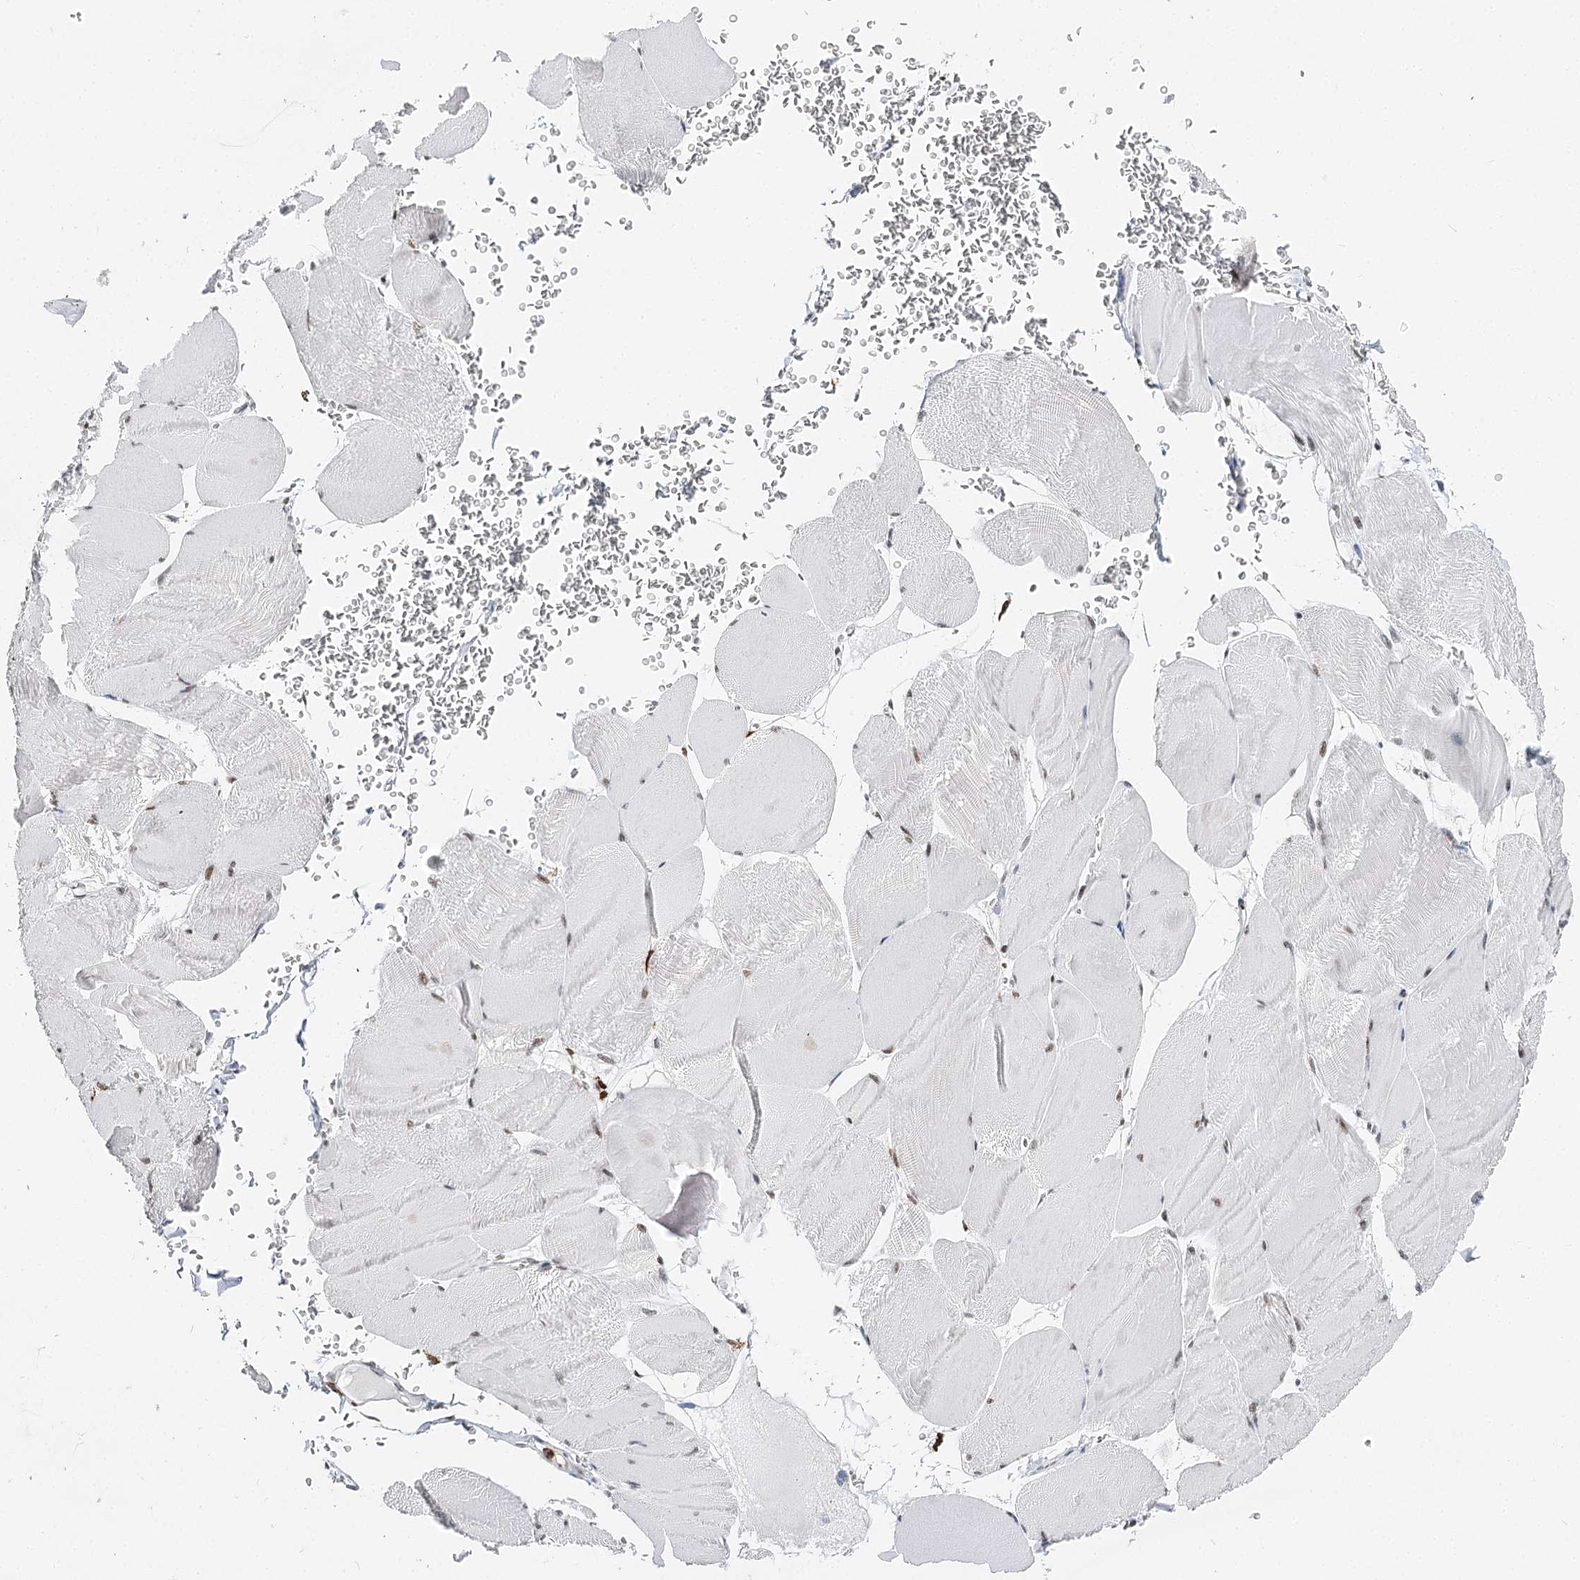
{"staining": {"intensity": "moderate", "quantity": "25%-75%", "location": "nuclear"}, "tissue": "skeletal muscle", "cell_type": "Myocytes", "image_type": "normal", "snomed": [{"axis": "morphology", "description": "Normal tissue, NOS"}, {"axis": "morphology", "description": "Basal cell carcinoma"}, {"axis": "topography", "description": "Skeletal muscle"}], "caption": "Myocytes display moderate nuclear staining in about 25%-75% of cells in unremarkable skeletal muscle.", "gene": "BARD1", "patient": {"sex": "female", "age": 64}}